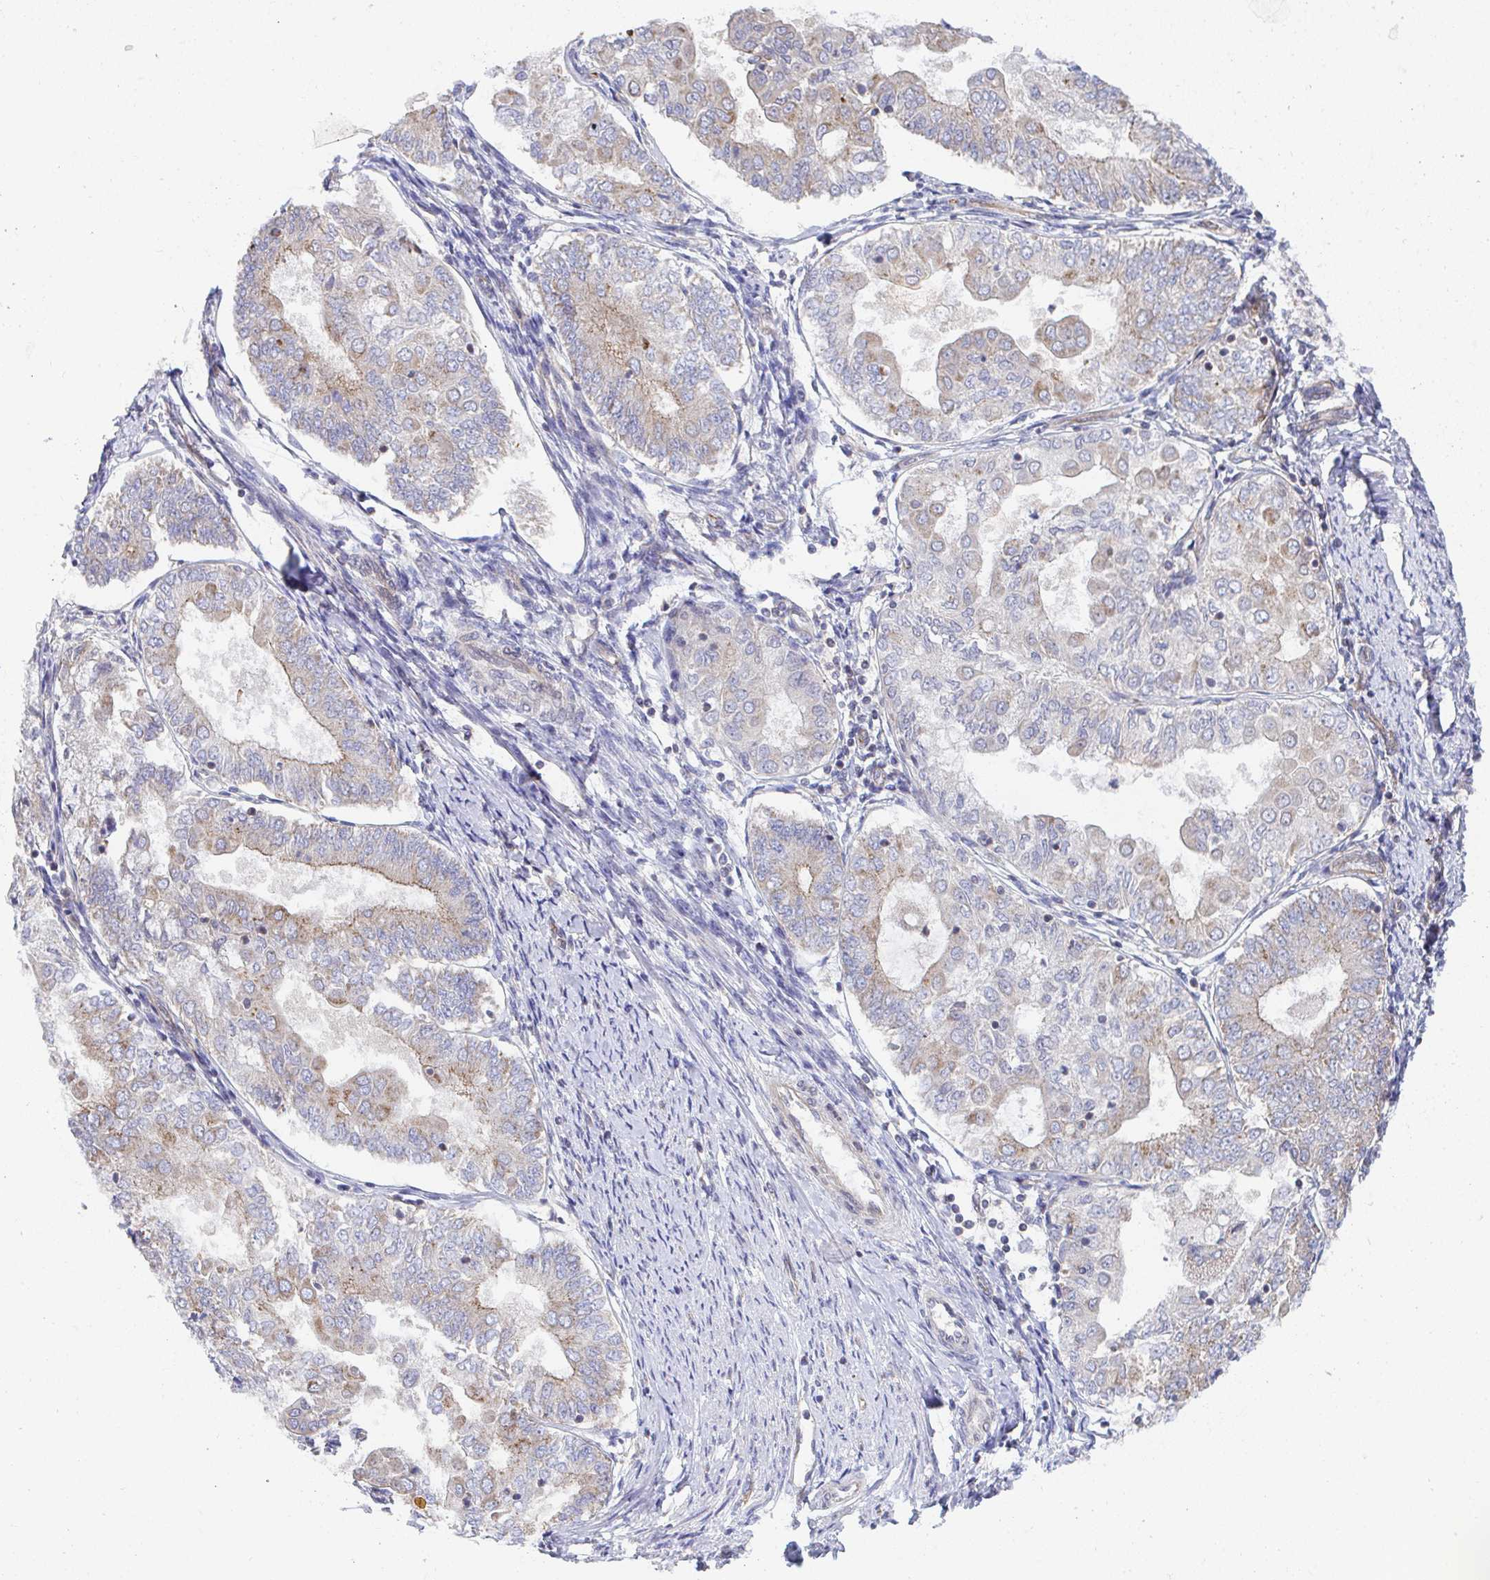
{"staining": {"intensity": "weak", "quantity": "25%-75%", "location": "cytoplasmic/membranous"}, "tissue": "endometrial cancer", "cell_type": "Tumor cells", "image_type": "cancer", "snomed": [{"axis": "morphology", "description": "Adenocarcinoma, NOS"}, {"axis": "topography", "description": "Endometrium"}], "caption": "Protein staining of endometrial cancer tissue exhibits weak cytoplasmic/membranous positivity in approximately 25%-75% of tumor cells.", "gene": "EIF1AD", "patient": {"sex": "female", "age": 68}}